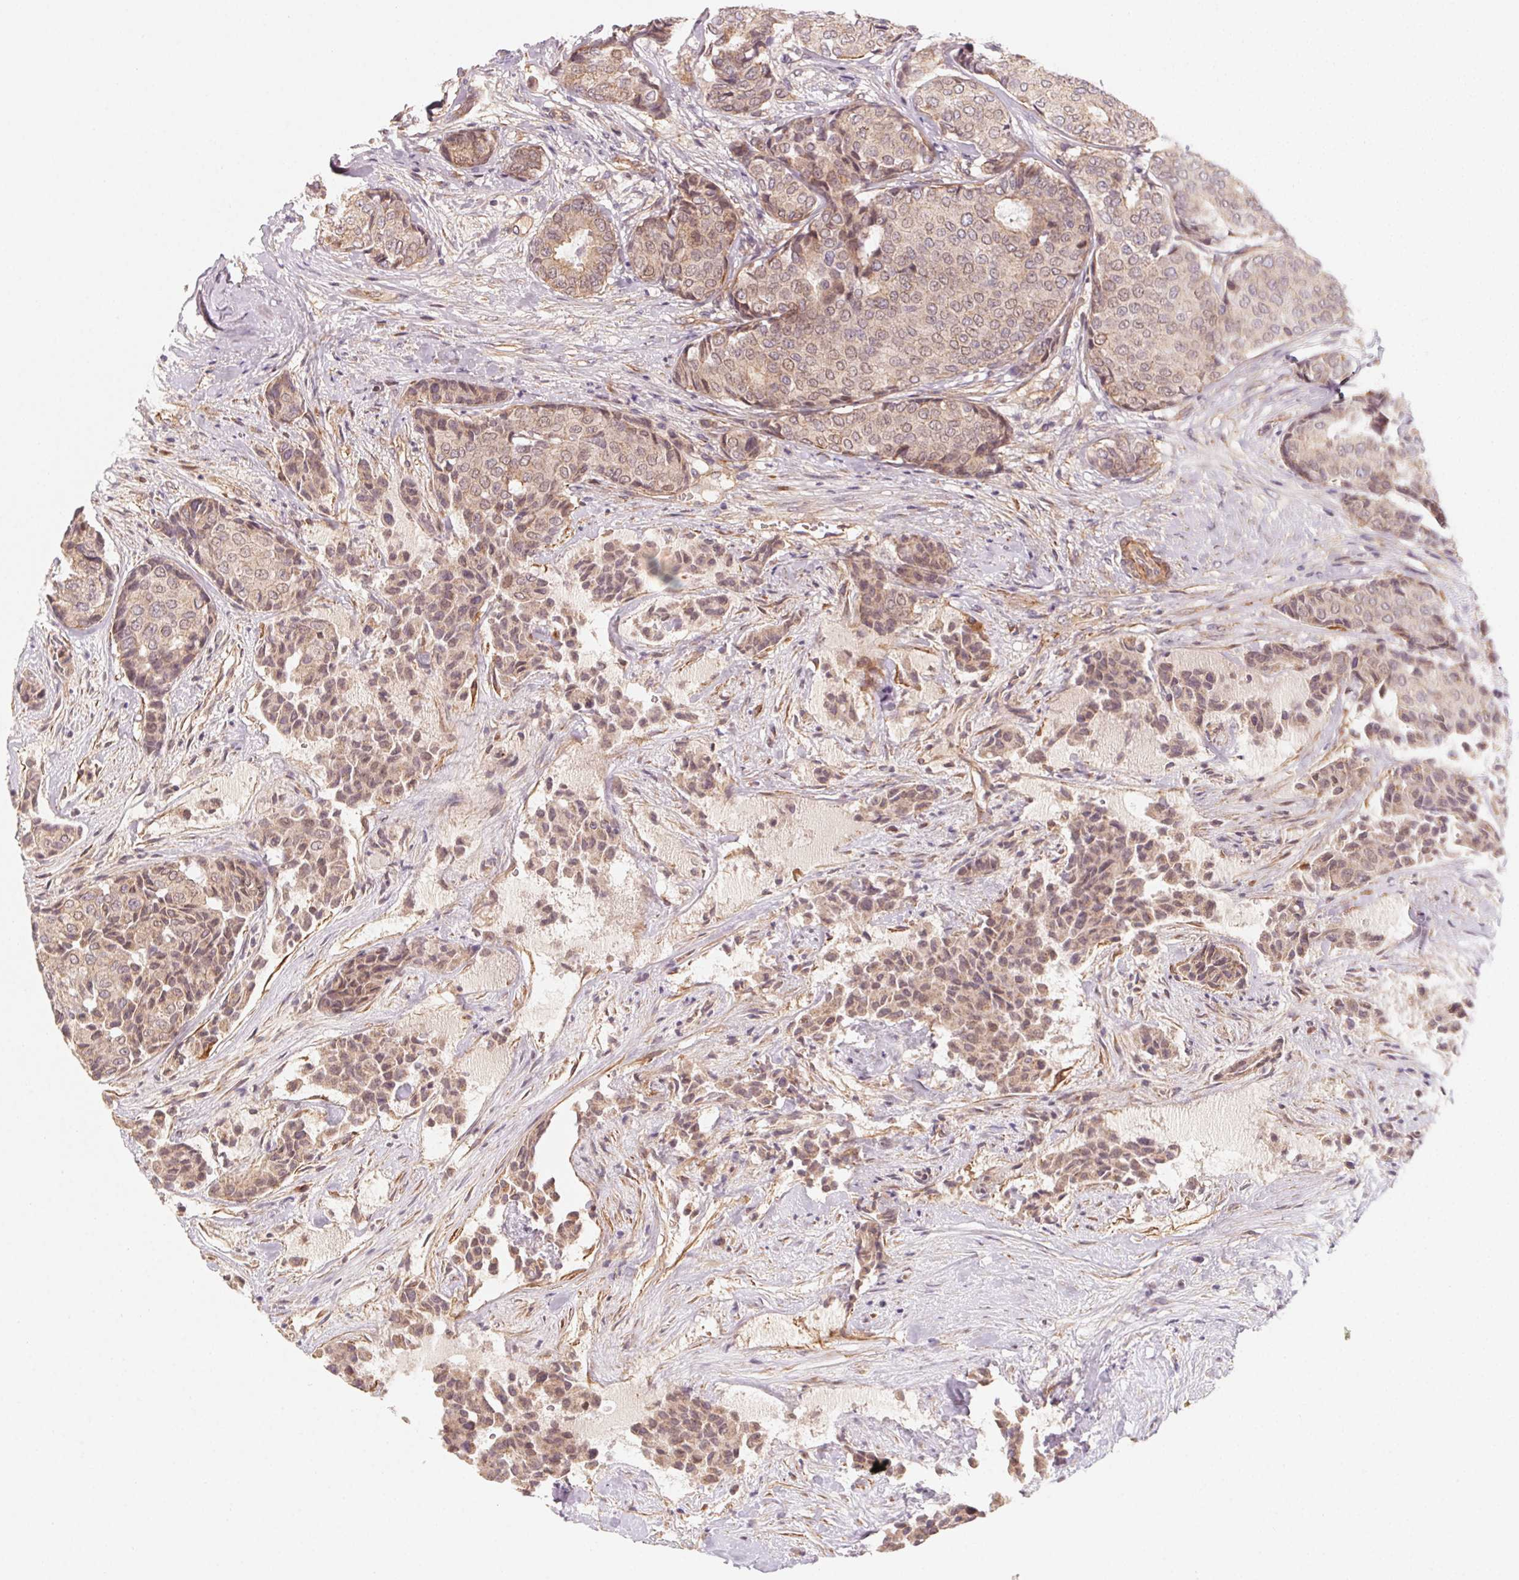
{"staining": {"intensity": "moderate", "quantity": "25%-75%", "location": "cytoplasmic/membranous"}, "tissue": "breast cancer", "cell_type": "Tumor cells", "image_type": "cancer", "snomed": [{"axis": "morphology", "description": "Duct carcinoma"}, {"axis": "topography", "description": "Breast"}], "caption": "This micrograph reveals immunohistochemistry staining of breast cancer (intraductal carcinoma), with medium moderate cytoplasmic/membranous positivity in approximately 25%-75% of tumor cells.", "gene": "CCDC112", "patient": {"sex": "female", "age": 75}}